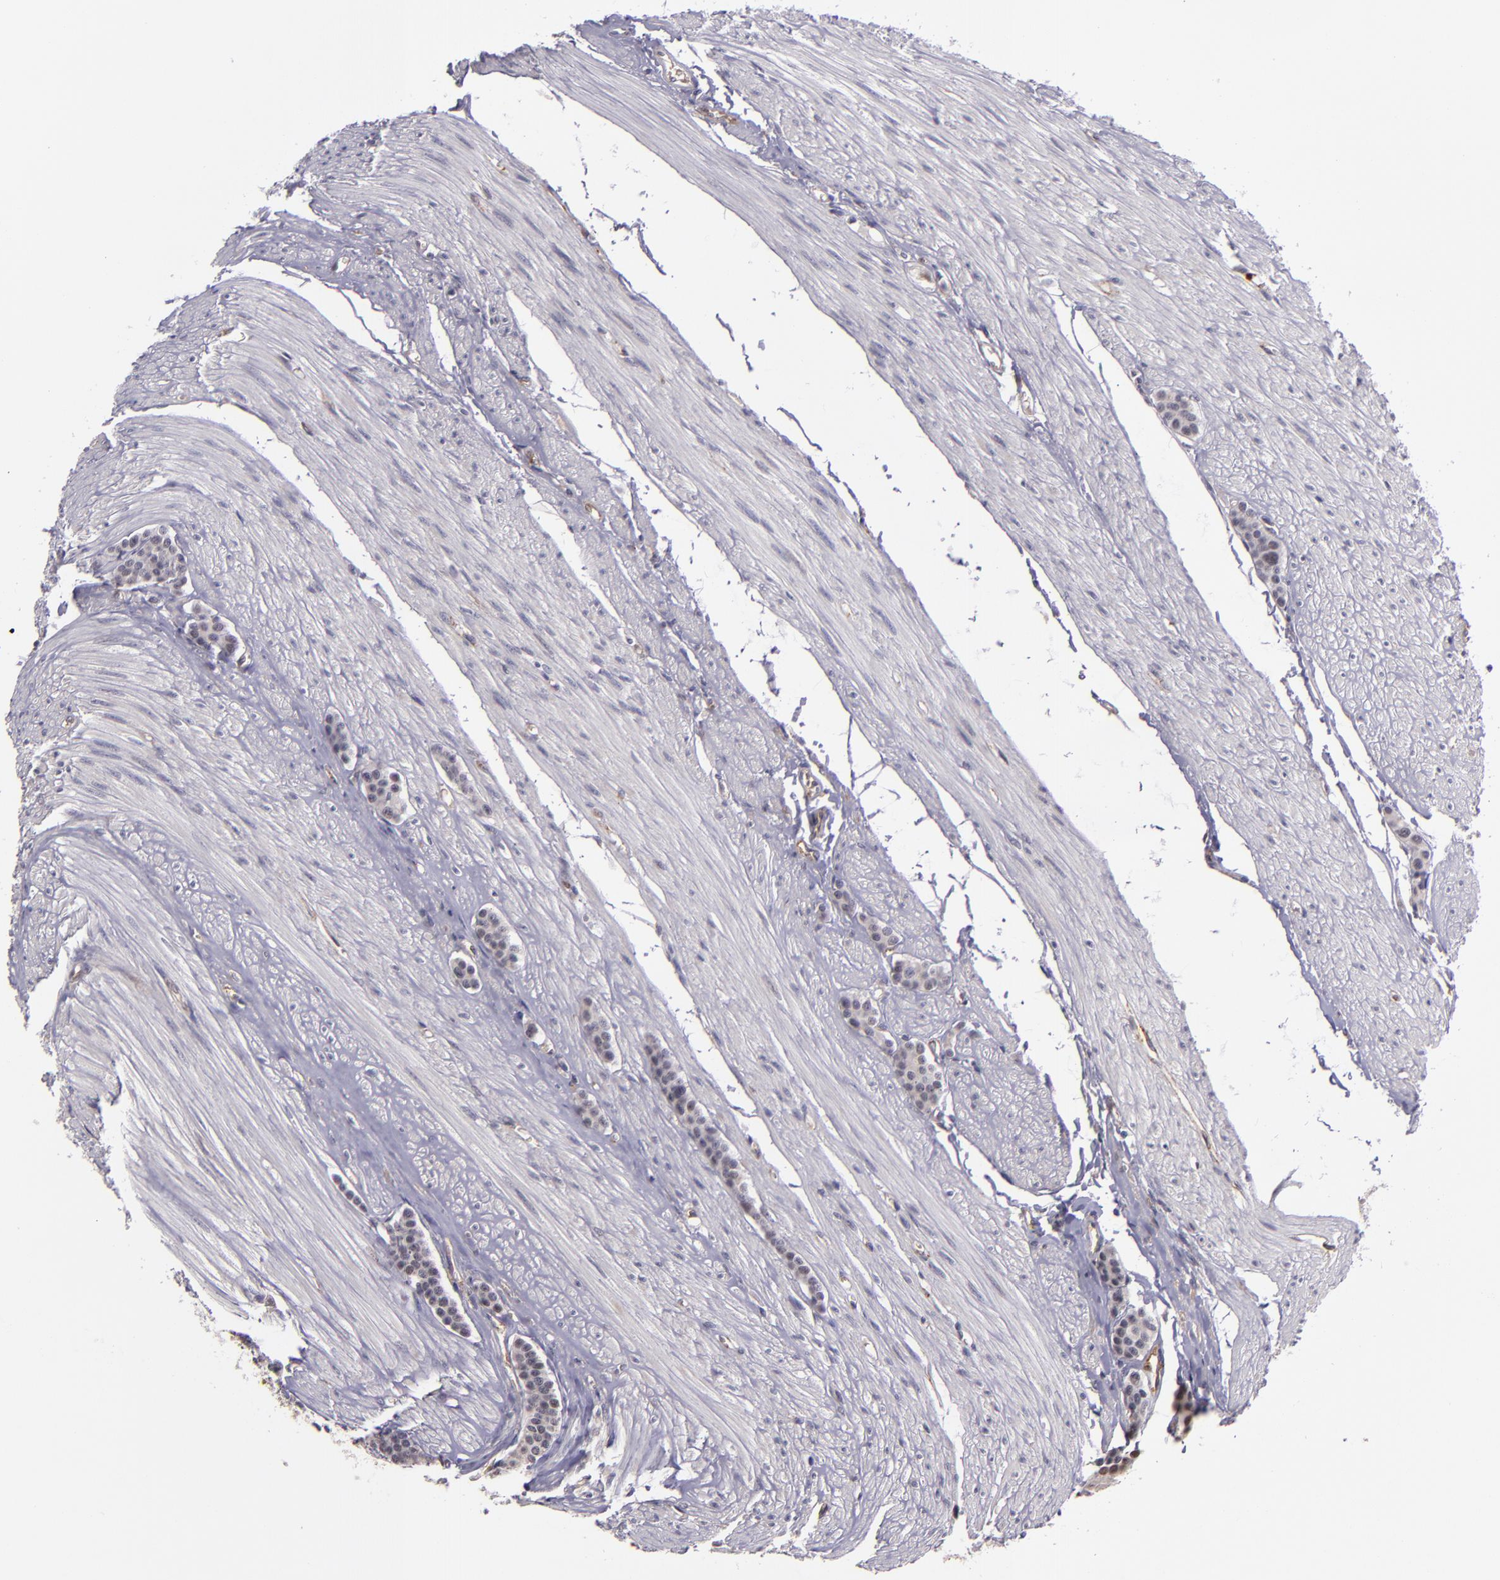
{"staining": {"intensity": "negative", "quantity": "none", "location": "none"}, "tissue": "carcinoid", "cell_type": "Tumor cells", "image_type": "cancer", "snomed": [{"axis": "morphology", "description": "Carcinoid, malignant, NOS"}, {"axis": "topography", "description": "Small intestine"}], "caption": "This histopathology image is of malignant carcinoid stained with immunohistochemistry (IHC) to label a protein in brown with the nuclei are counter-stained blue. There is no staining in tumor cells.", "gene": "SYTL4", "patient": {"sex": "male", "age": 60}}